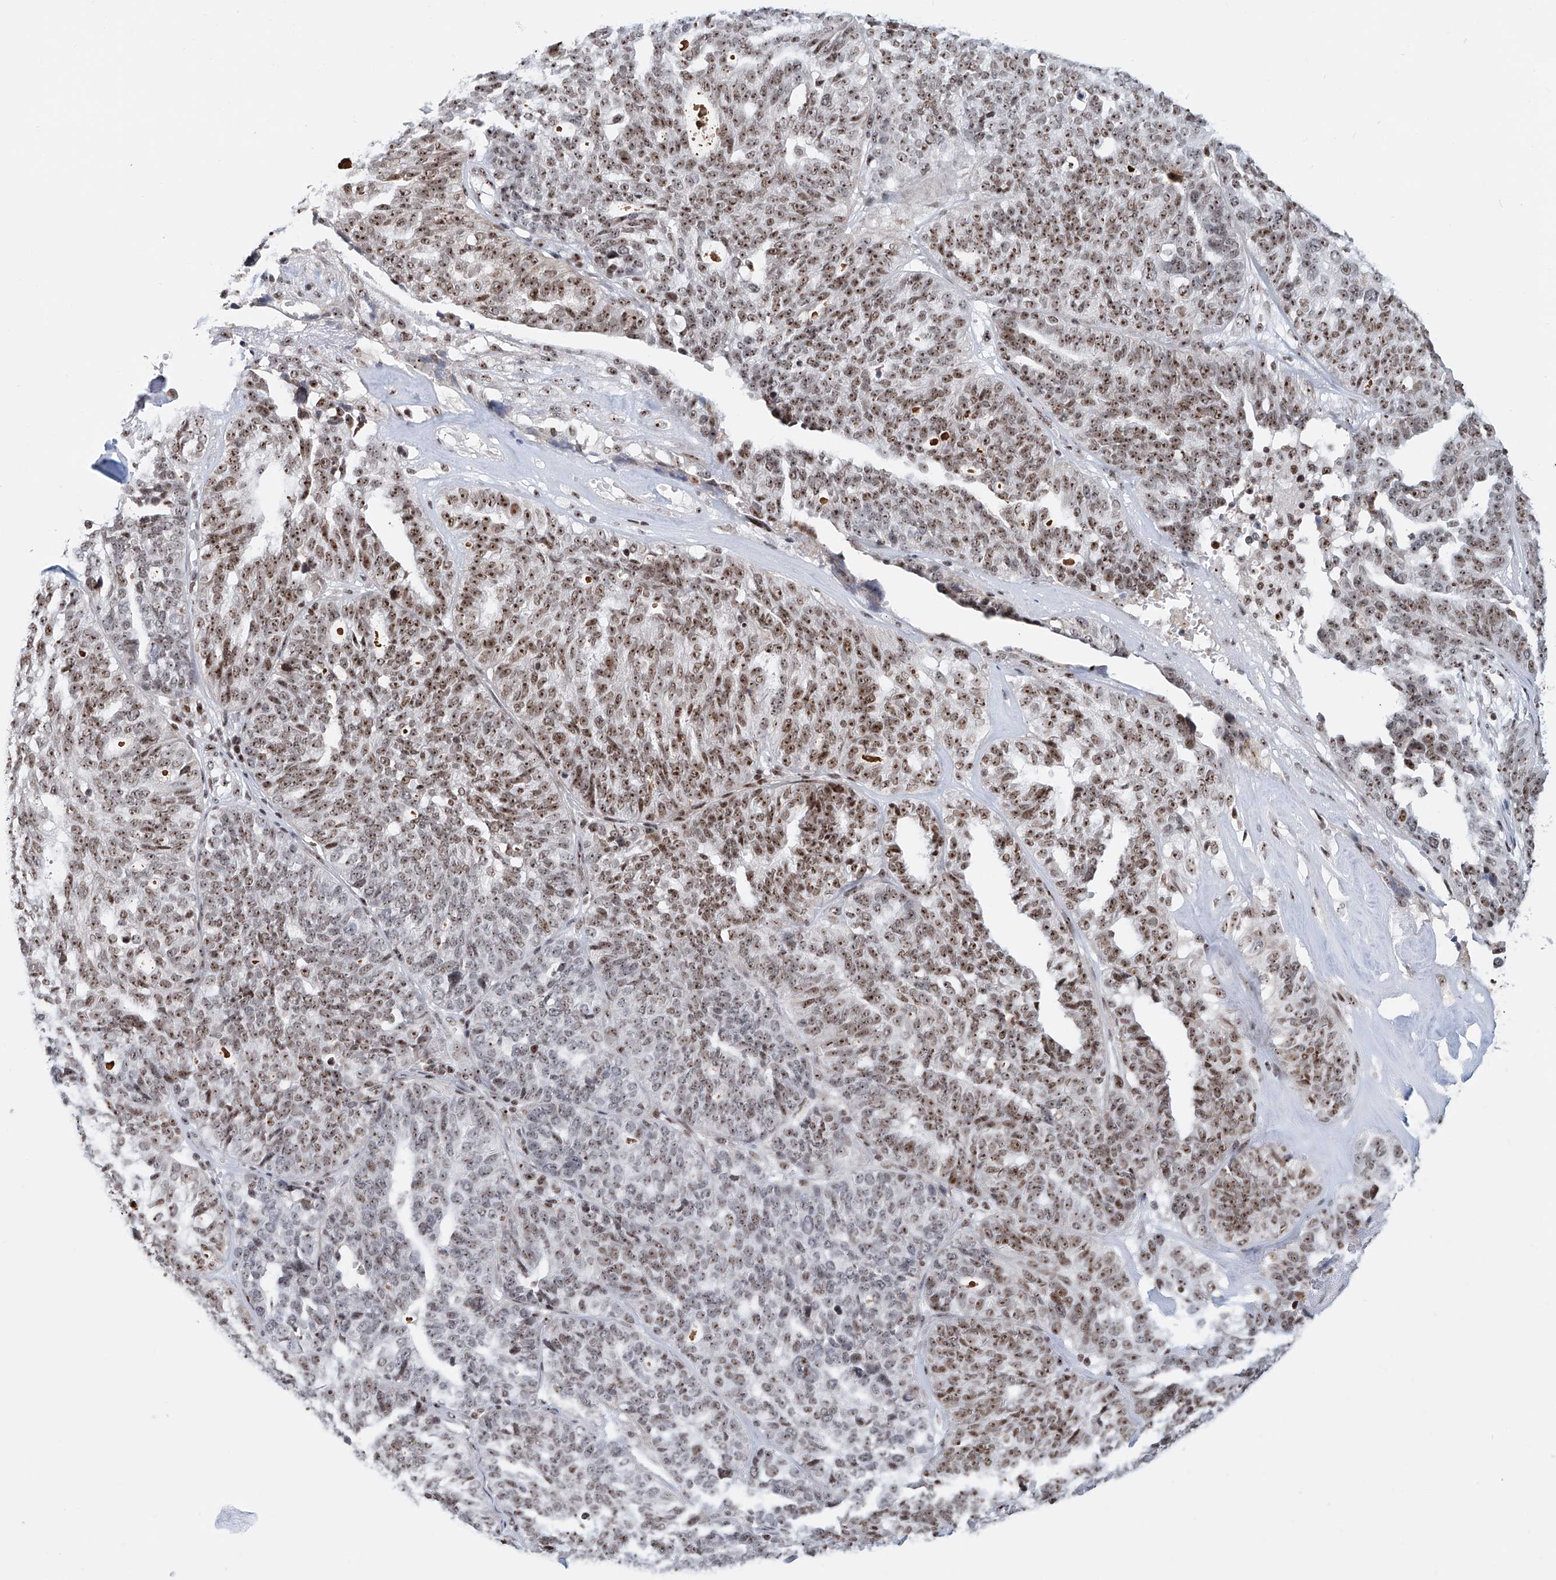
{"staining": {"intensity": "moderate", "quantity": ">75%", "location": "nuclear"}, "tissue": "ovarian cancer", "cell_type": "Tumor cells", "image_type": "cancer", "snomed": [{"axis": "morphology", "description": "Cystadenocarcinoma, serous, NOS"}, {"axis": "topography", "description": "Ovary"}], "caption": "Approximately >75% of tumor cells in human serous cystadenocarcinoma (ovarian) display moderate nuclear protein expression as visualized by brown immunohistochemical staining.", "gene": "PRUNE2", "patient": {"sex": "female", "age": 59}}